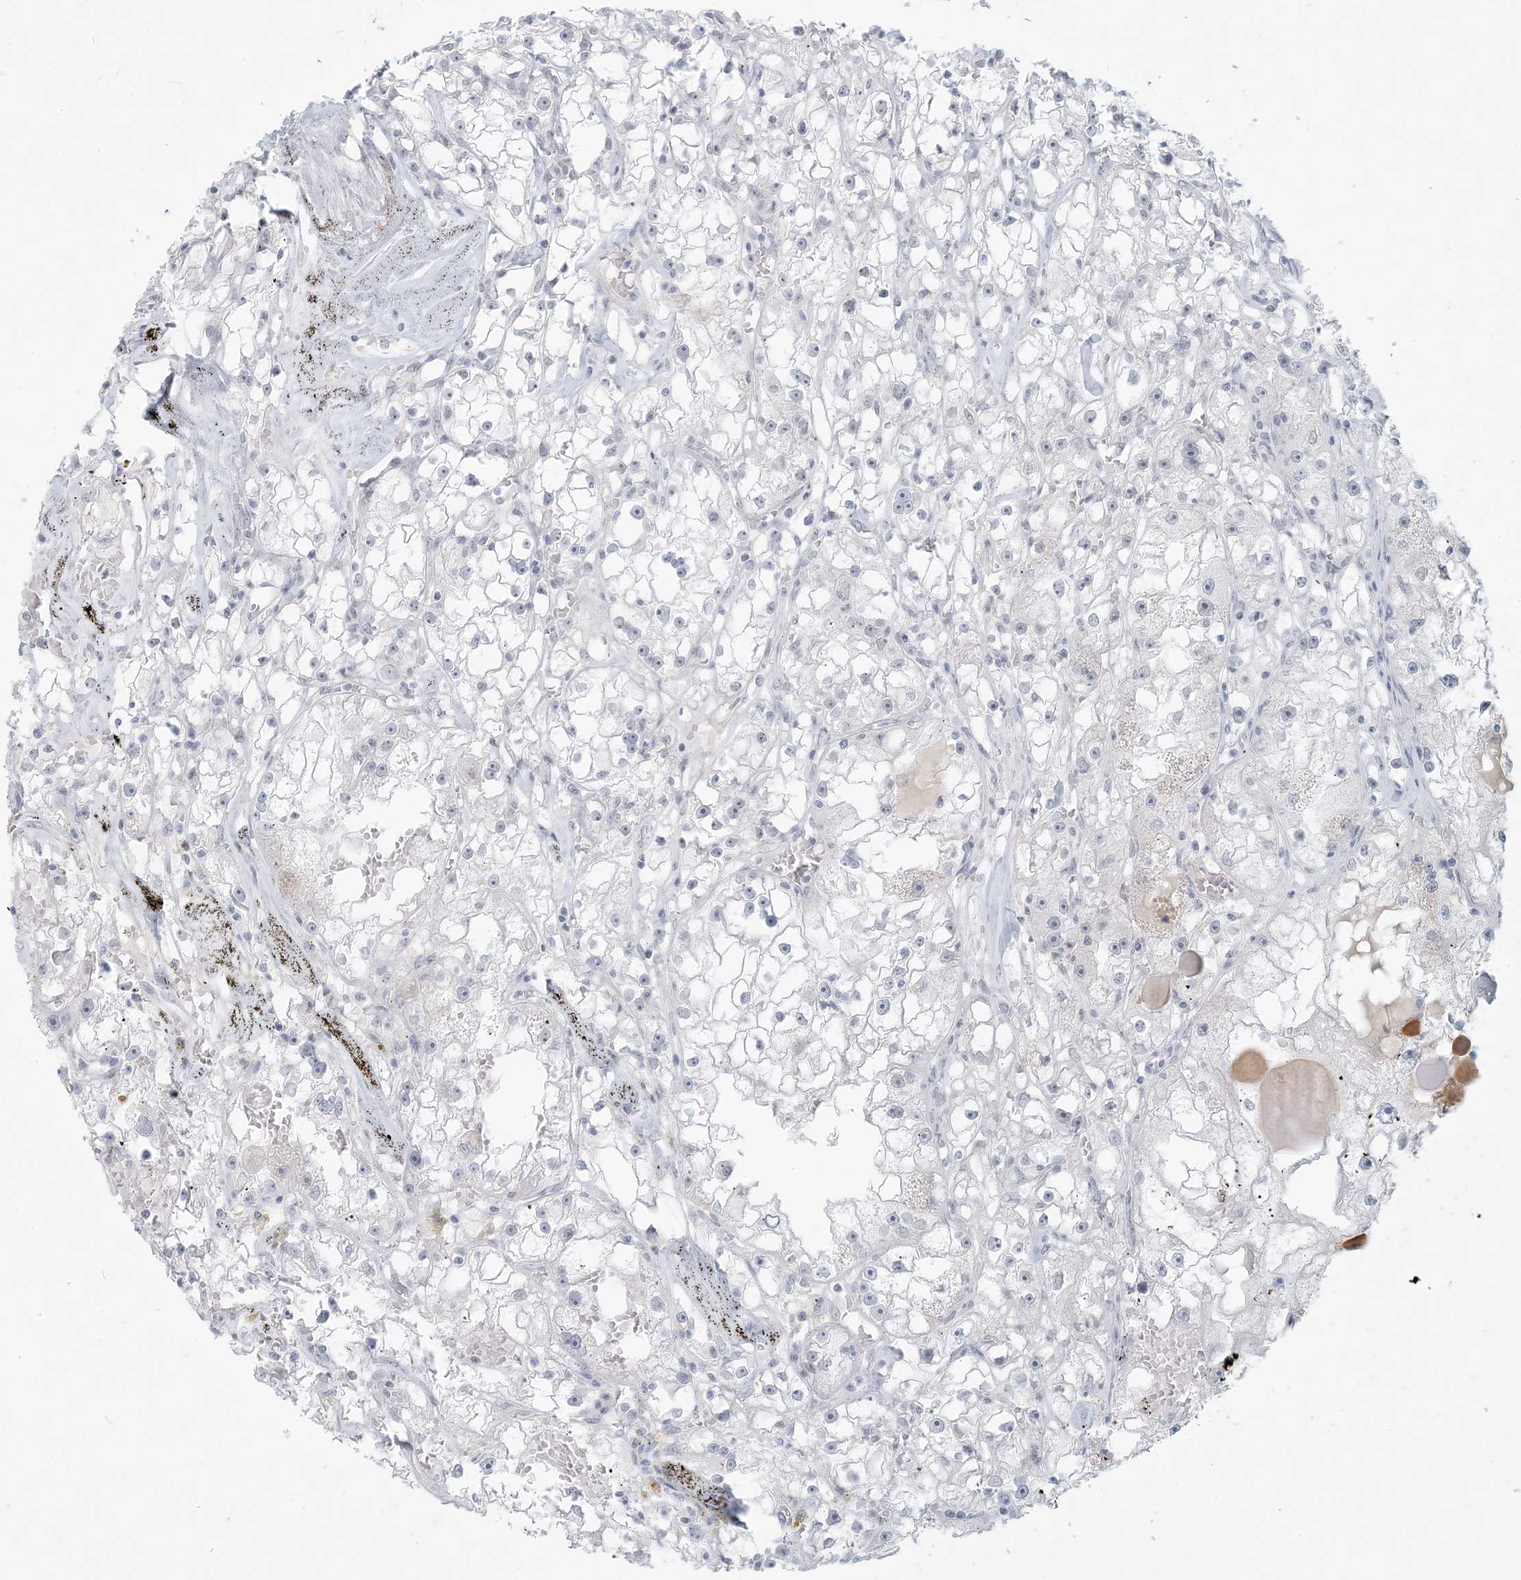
{"staining": {"intensity": "negative", "quantity": "none", "location": "none"}, "tissue": "renal cancer", "cell_type": "Tumor cells", "image_type": "cancer", "snomed": [{"axis": "morphology", "description": "Adenocarcinoma, NOS"}, {"axis": "topography", "description": "Kidney"}], "caption": "Protein analysis of renal cancer (adenocarcinoma) shows no significant positivity in tumor cells.", "gene": "SCML1", "patient": {"sex": "male", "age": 56}}